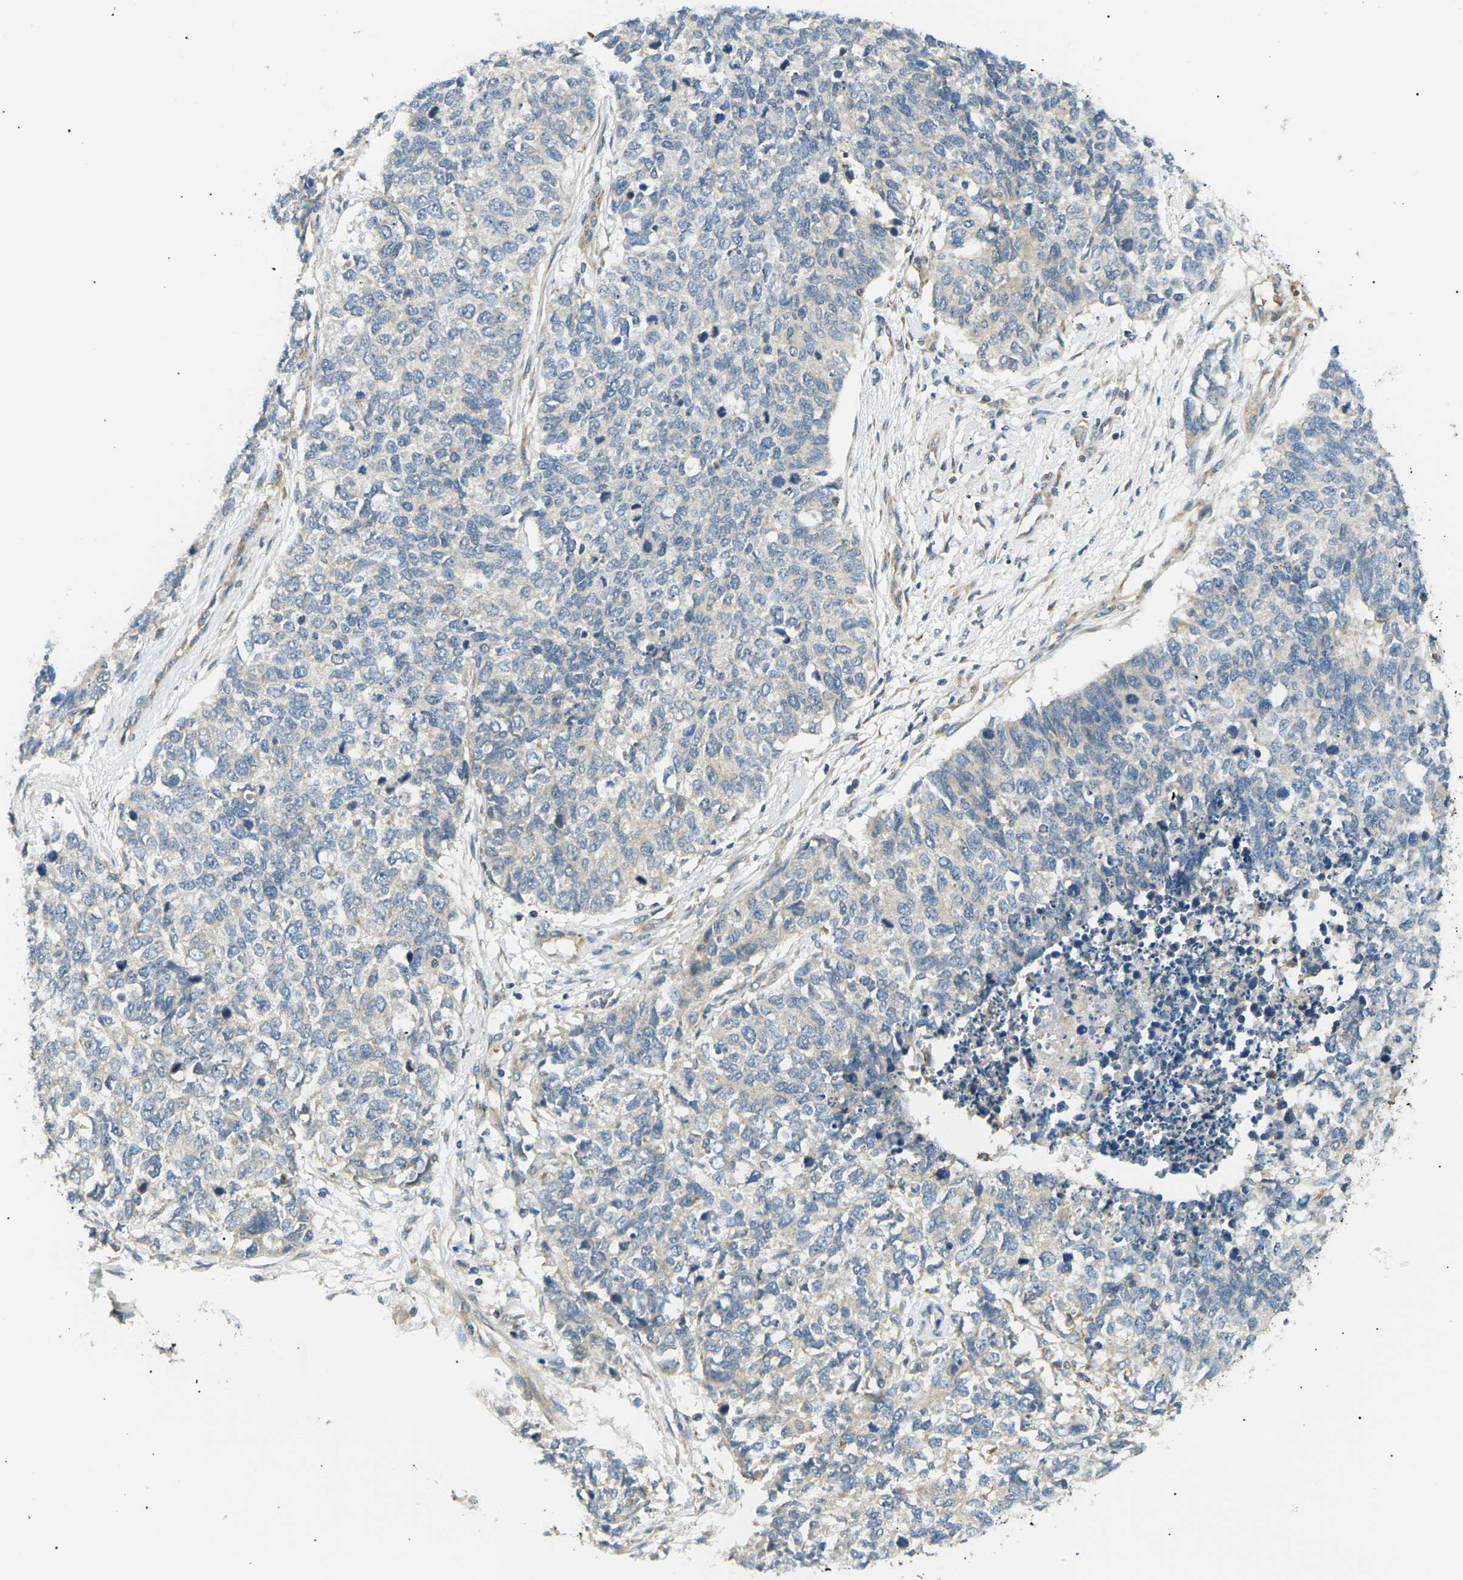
{"staining": {"intensity": "negative", "quantity": "none", "location": "none"}, "tissue": "cervical cancer", "cell_type": "Tumor cells", "image_type": "cancer", "snomed": [{"axis": "morphology", "description": "Squamous cell carcinoma, NOS"}, {"axis": "topography", "description": "Cervix"}], "caption": "IHC of squamous cell carcinoma (cervical) shows no staining in tumor cells.", "gene": "TBC1D8", "patient": {"sex": "female", "age": 63}}